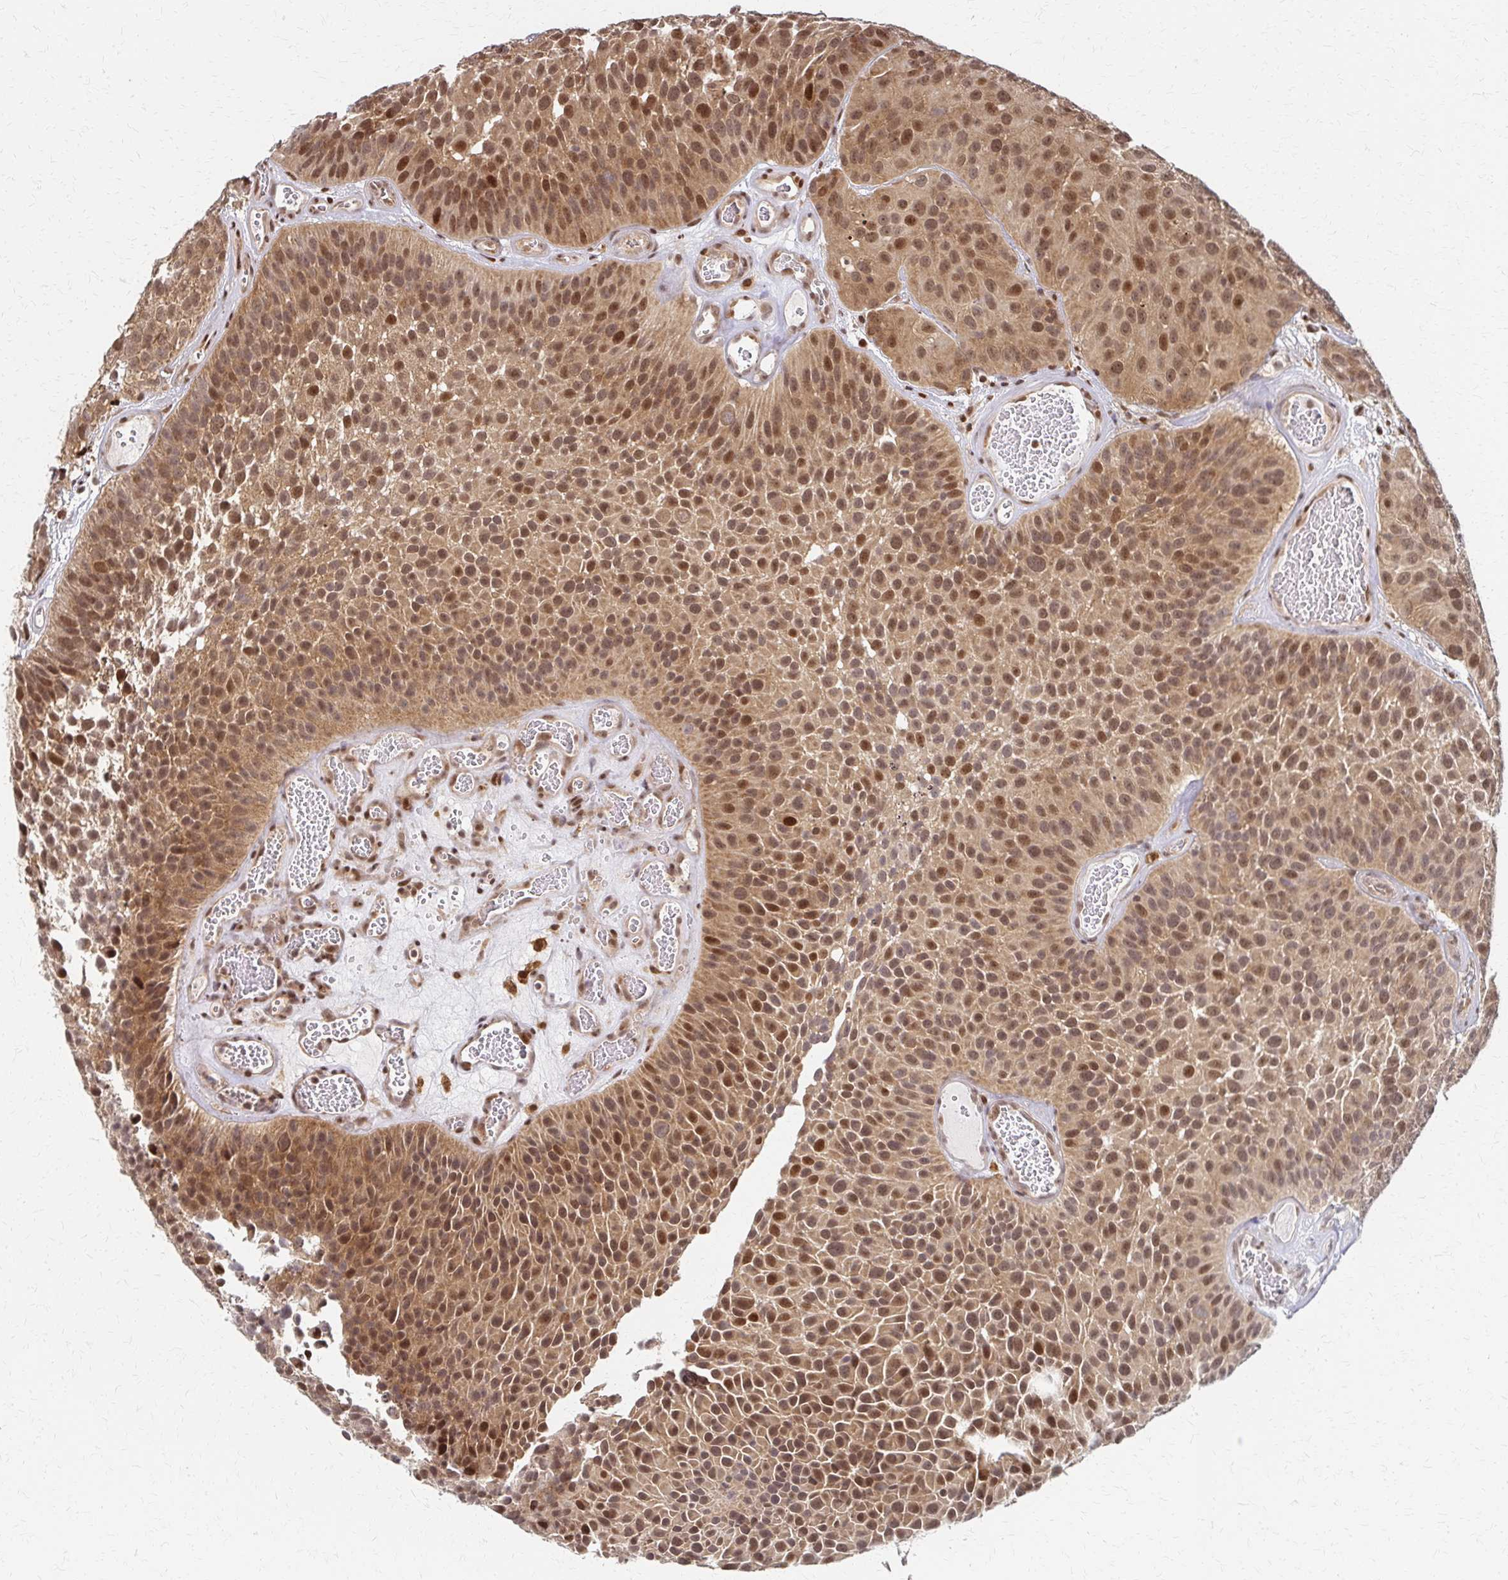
{"staining": {"intensity": "moderate", "quantity": ">75%", "location": "cytoplasmic/membranous,nuclear"}, "tissue": "urothelial cancer", "cell_type": "Tumor cells", "image_type": "cancer", "snomed": [{"axis": "morphology", "description": "Urothelial carcinoma, Low grade"}, {"axis": "topography", "description": "Urinary bladder"}], "caption": "Immunohistochemistry (IHC) (DAB (3,3'-diaminobenzidine)) staining of low-grade urothelial carcinoma exhibits moderate cytoplasmic/membranous and nuclear protein staining in approximately >75% of tumor cells.", "gene": "PSMD7", "patient": {"sex": "male", "age": 76}}